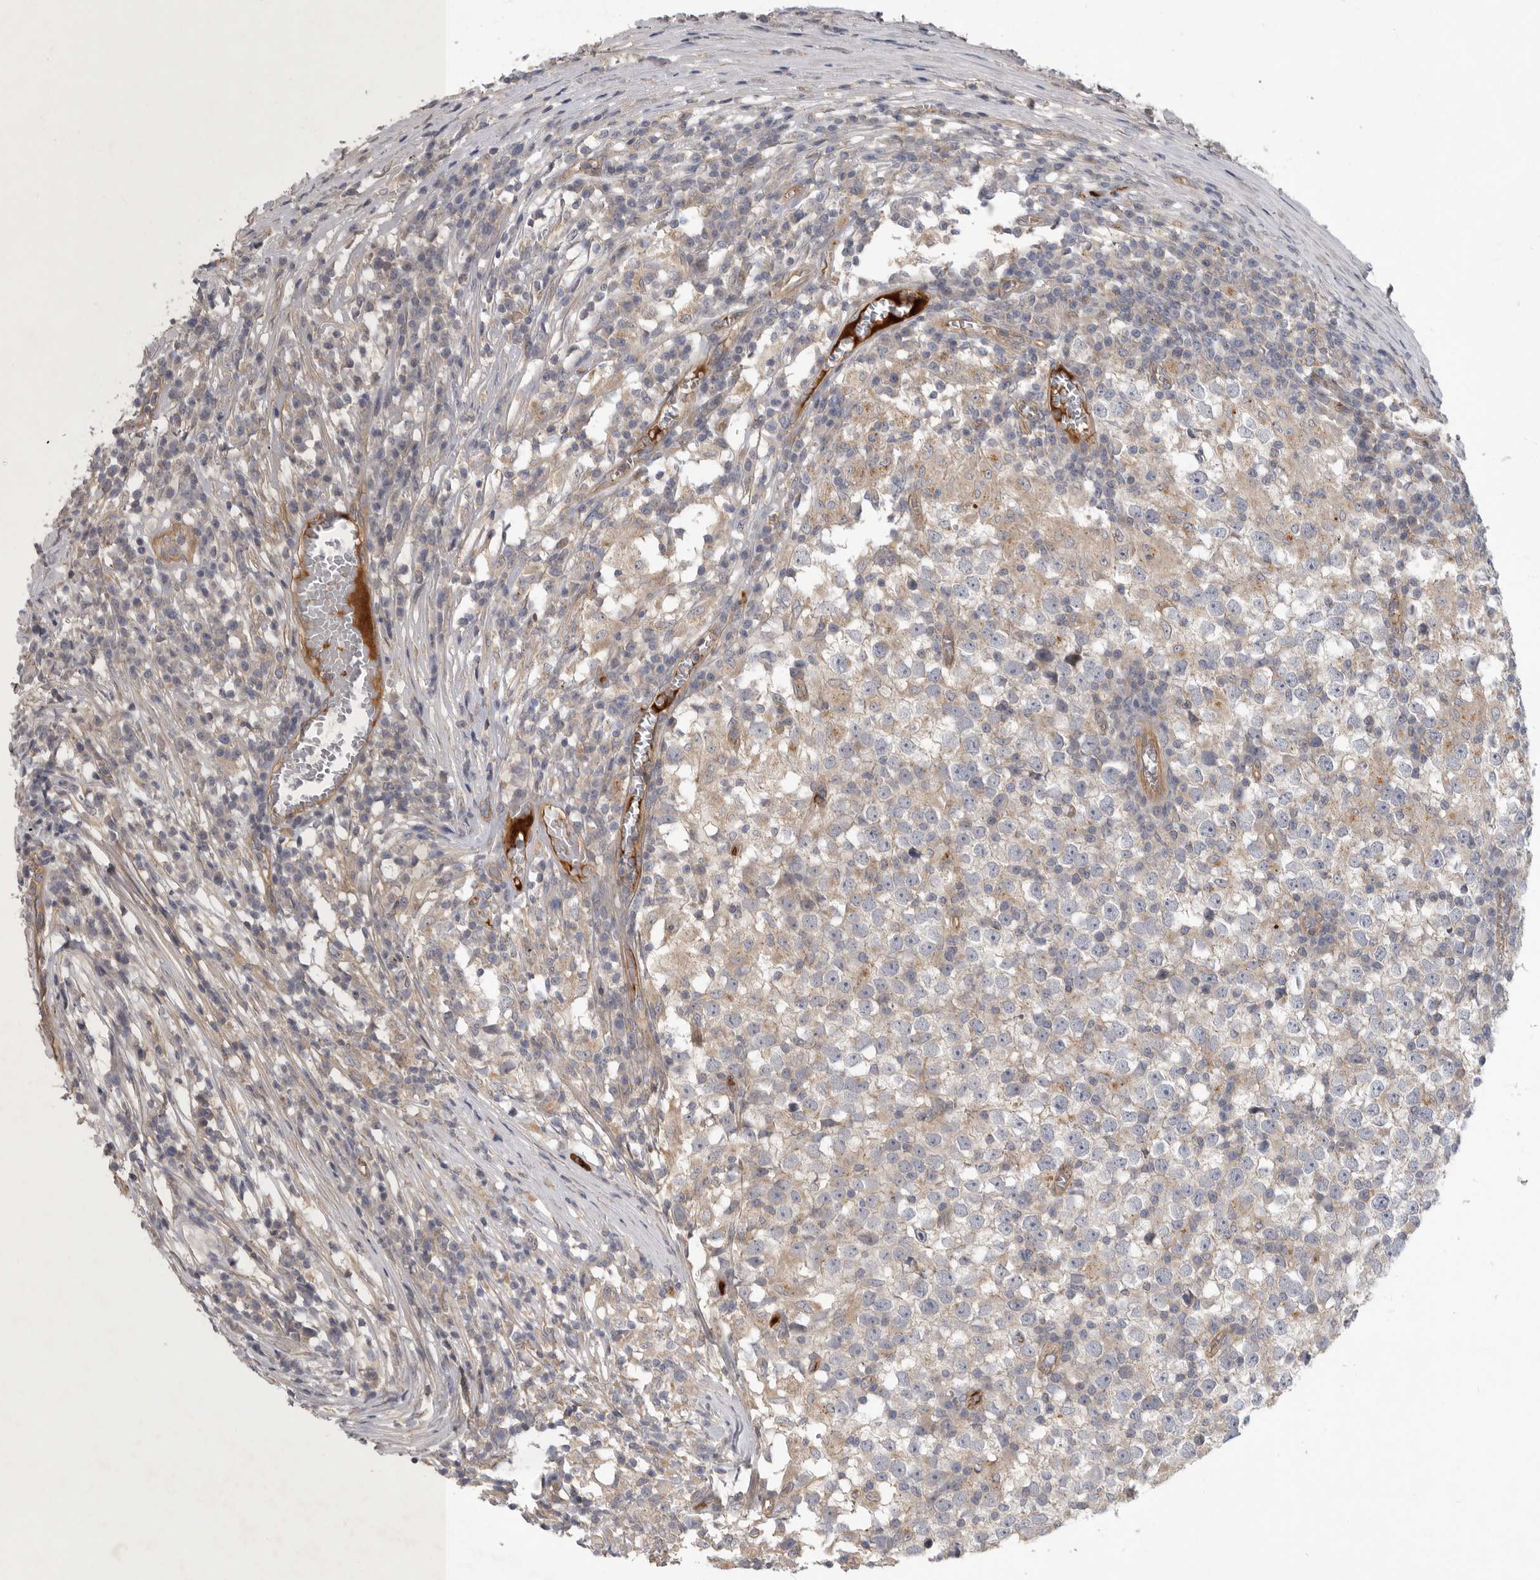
{"staining": {"intensity": "weak", "quantity": "<25%", "location": "cytoplasmic/membranous"}, "tissue": "testis cancer", "cell_type": "Tumor cells", "image_type": "cancer", "snomed": [{"axis": "morphology", "description": "Seminoma, NOS"}, {"axis": "topography", "description": "Testis"}], "caption": "The micrograph demonstrates no significant staining in tumor cells of testis cancer (seminoma).", "gene": "MLPH", "patient": {"sex": "male", "age": 65}}